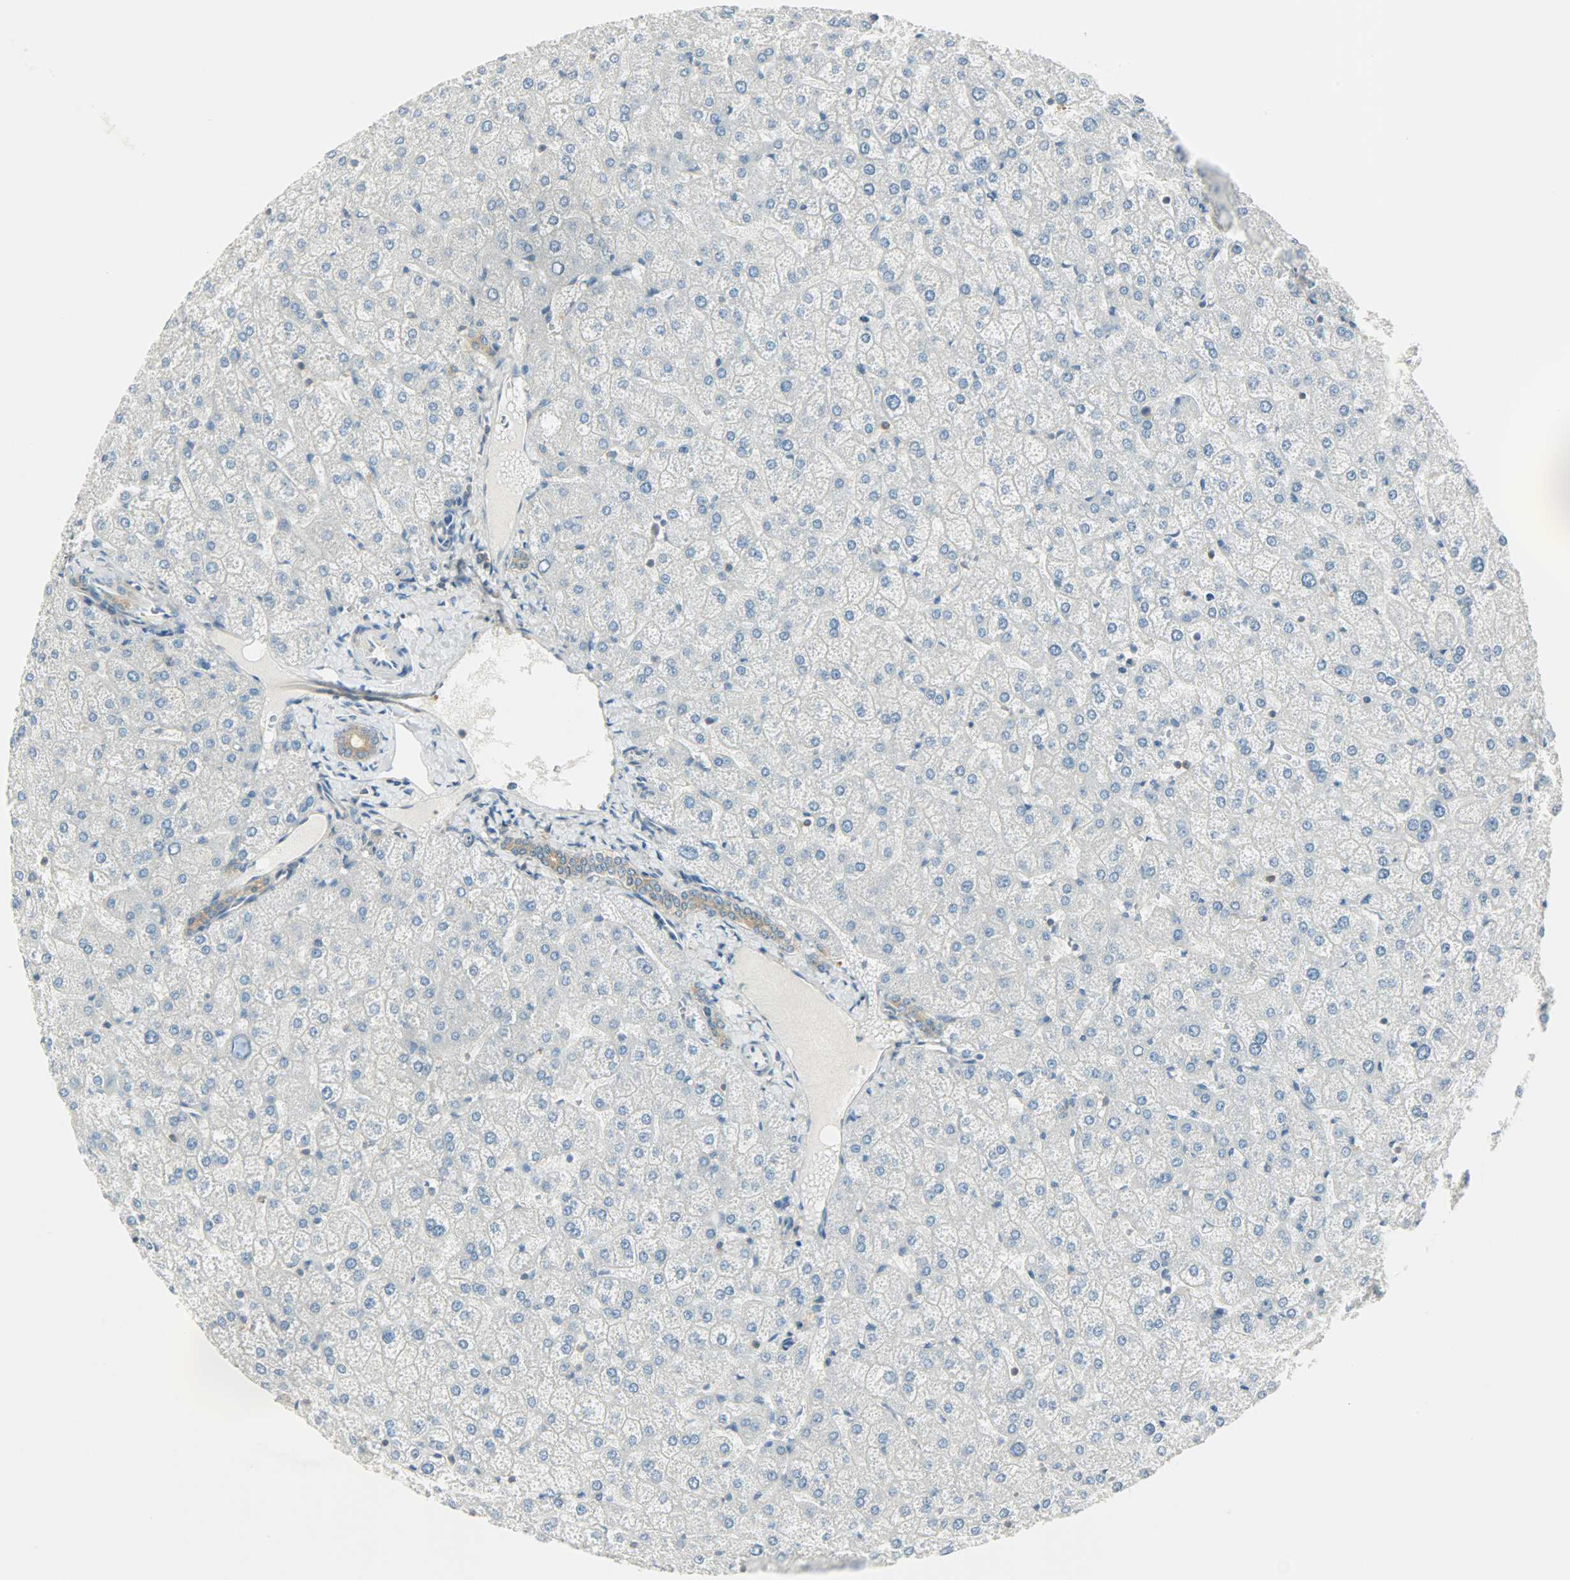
{"staining": {"intensity": "weak", "quantity": "<25%", "location": "cytoplasmic/membranous"}, "tissue": "liver", "cell_type": "Cholangiocytes", "image_type": "normal", "snomed": [{"axis": "morphology", "description": "Normal tissue, NOS"}, {"axis": "topography", "description": "Liver"}], "caption": "A high-resolution micrograph shows immunohistochemistry (IHC) staining of benign liver, which exhibits no significant expression in cholangiocytes. Brightfield microscopy of immunohistochemistry (IHC) stained with DAB (brown) and hematoxylin (blue), captured at high magnification.", "gene": "TSC22D2", "patient": {"sex": "female", "age": 32}}